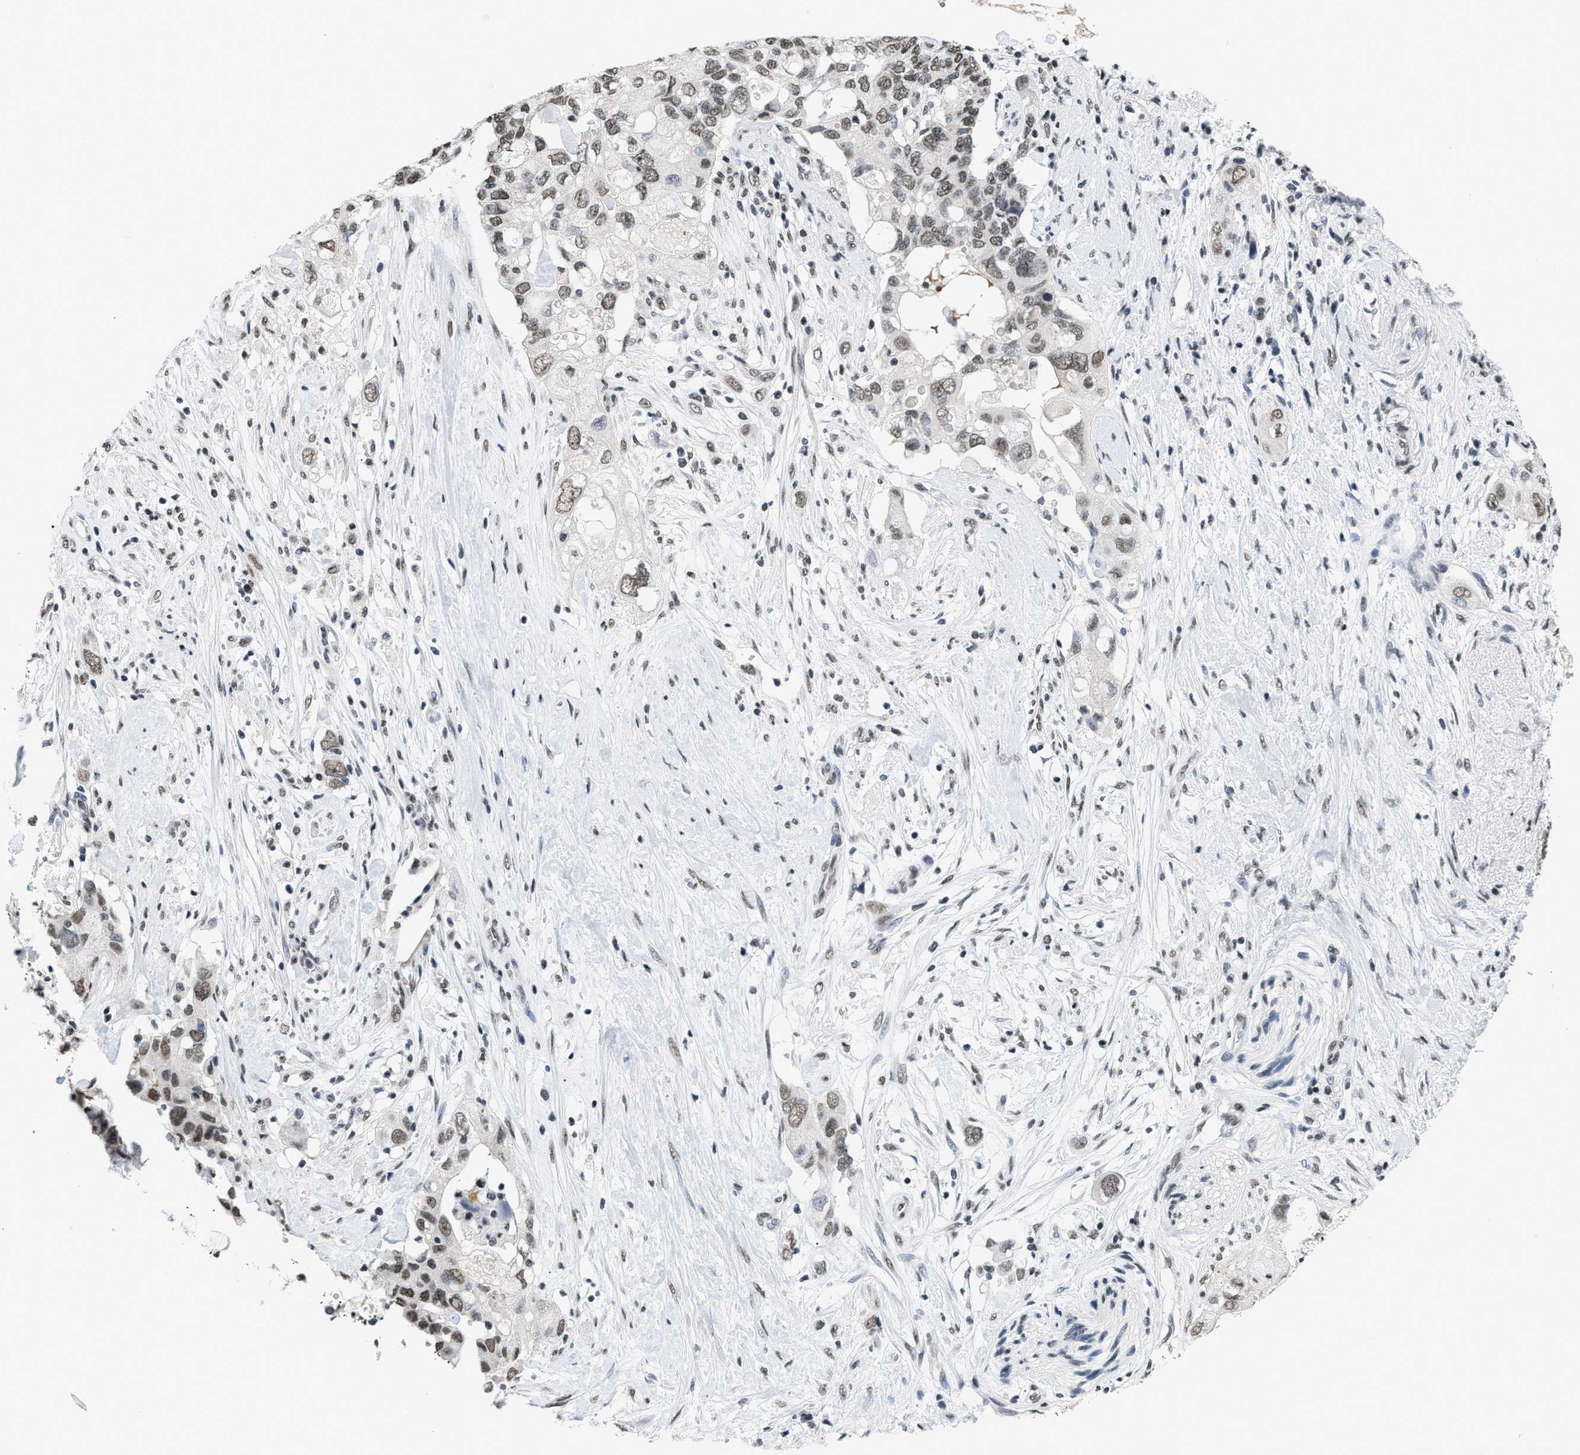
{"staining": {"intensity": "weak", "quantity": ">75%", "location": "nuclear"}, "tissue": "pancreatic cancer", "cell_type": "Tumor cells", "image_type": "cancer", "snomed": [{"axis": "morphology", "description": "Adenocarcinoma, NOS"}, {"axis": "topography", "description": "Pancreas"}], "caption": "Immunohistochemical staining of human pancreatic cancer (adenocarcinoma) displays weak nuclear protein expression in about >75% of tumor cells.", "gene": "RAF1", "patient": {"sex": "female", "age": 56}}